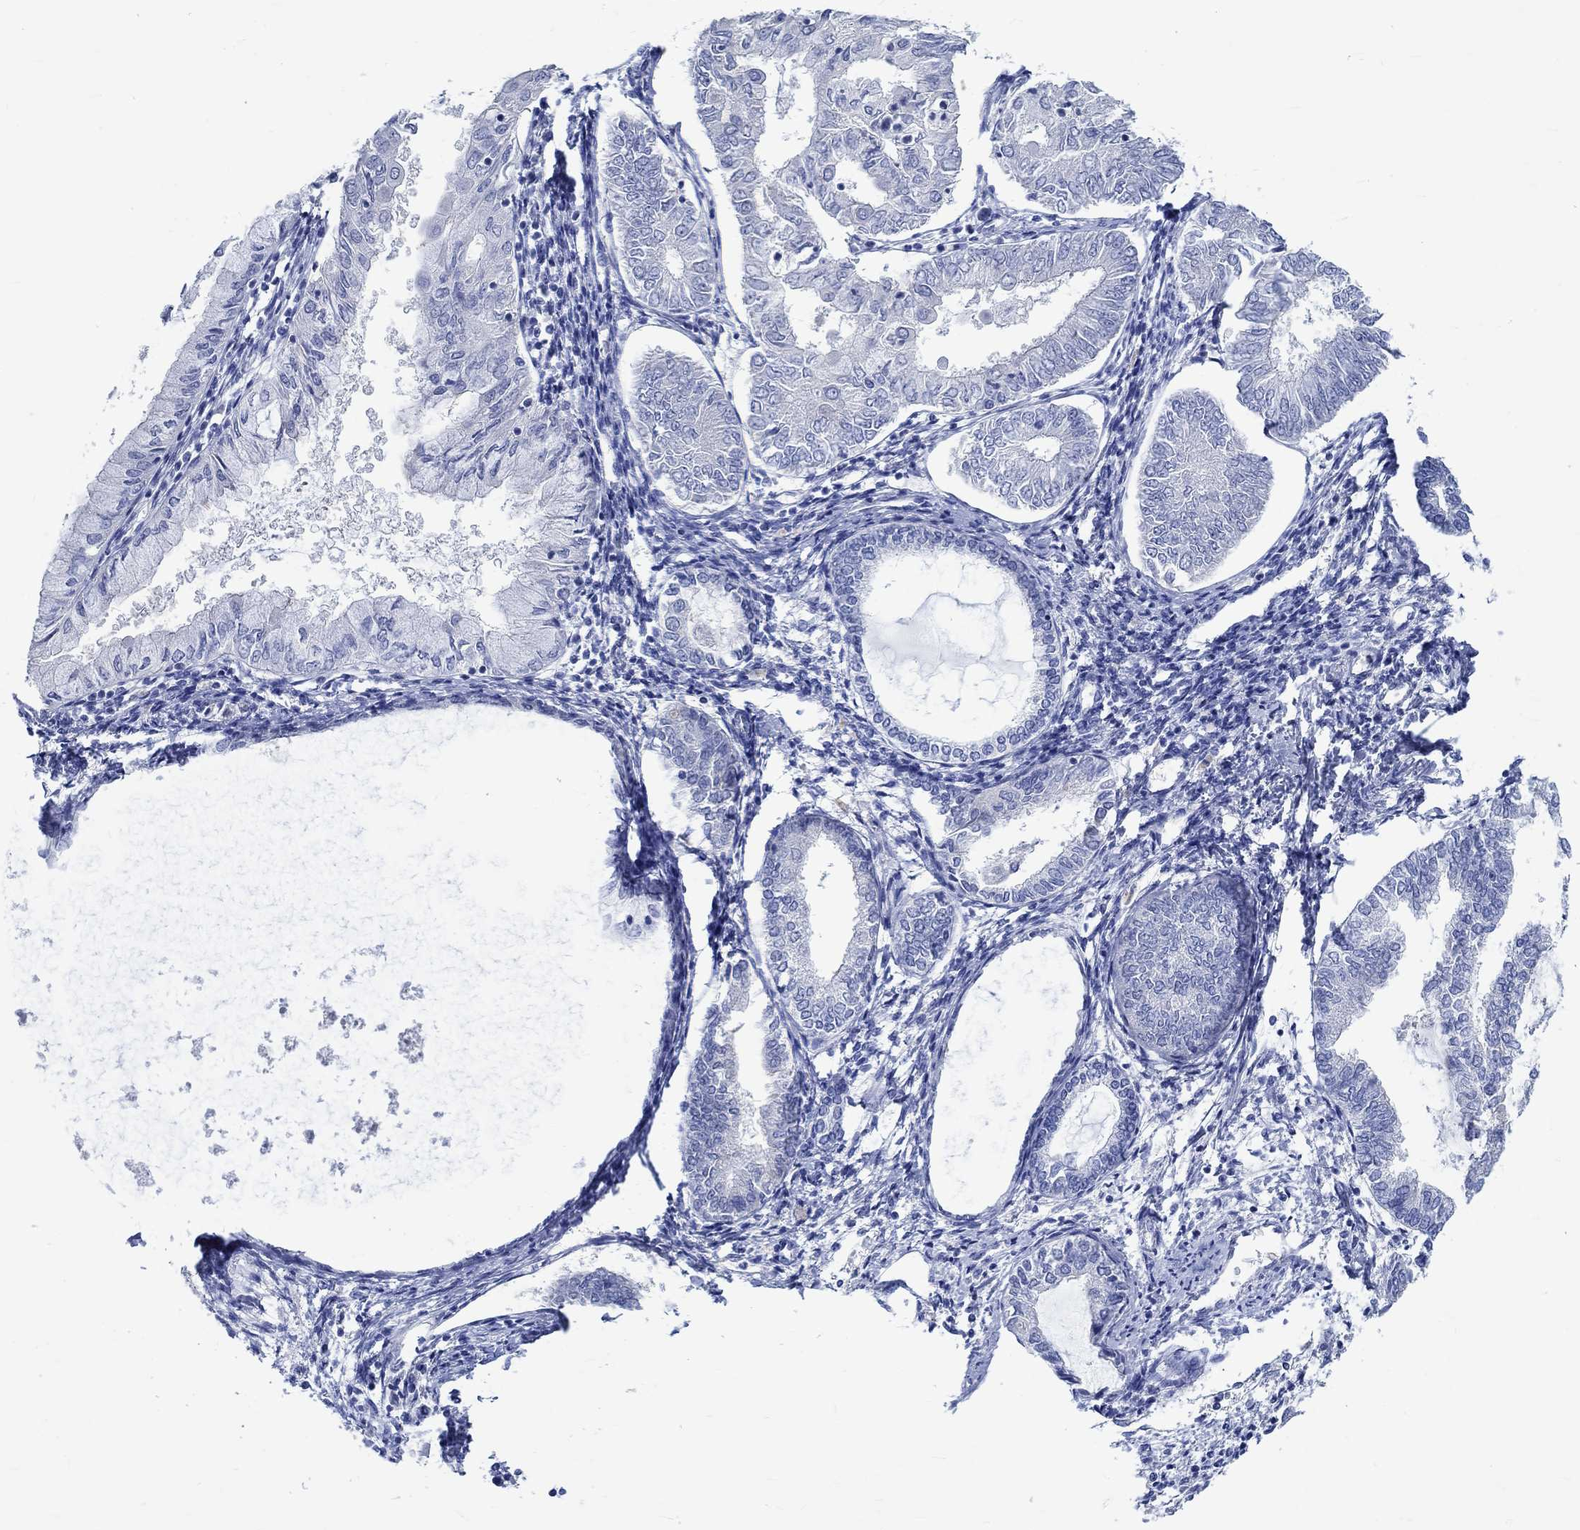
{"staining": {"intensity": "negative", "quantity": "none", "location": "none"}, "tissue": "endometrial cancer", "cell_type": "Tumor cells", "image_type": "cancer", "snomed": [{"axis": "morphology", "description": "Adenocarcinoma, NOS"}, {"axis": "topography", "description": "Endometrium"}], "caption": "The IHC image has no significant staining in tumor cells of adenocarcinoma (endometrial) tissue.", "gene": "KCNA1", "patient": {"sex": "female", "age": 68}}